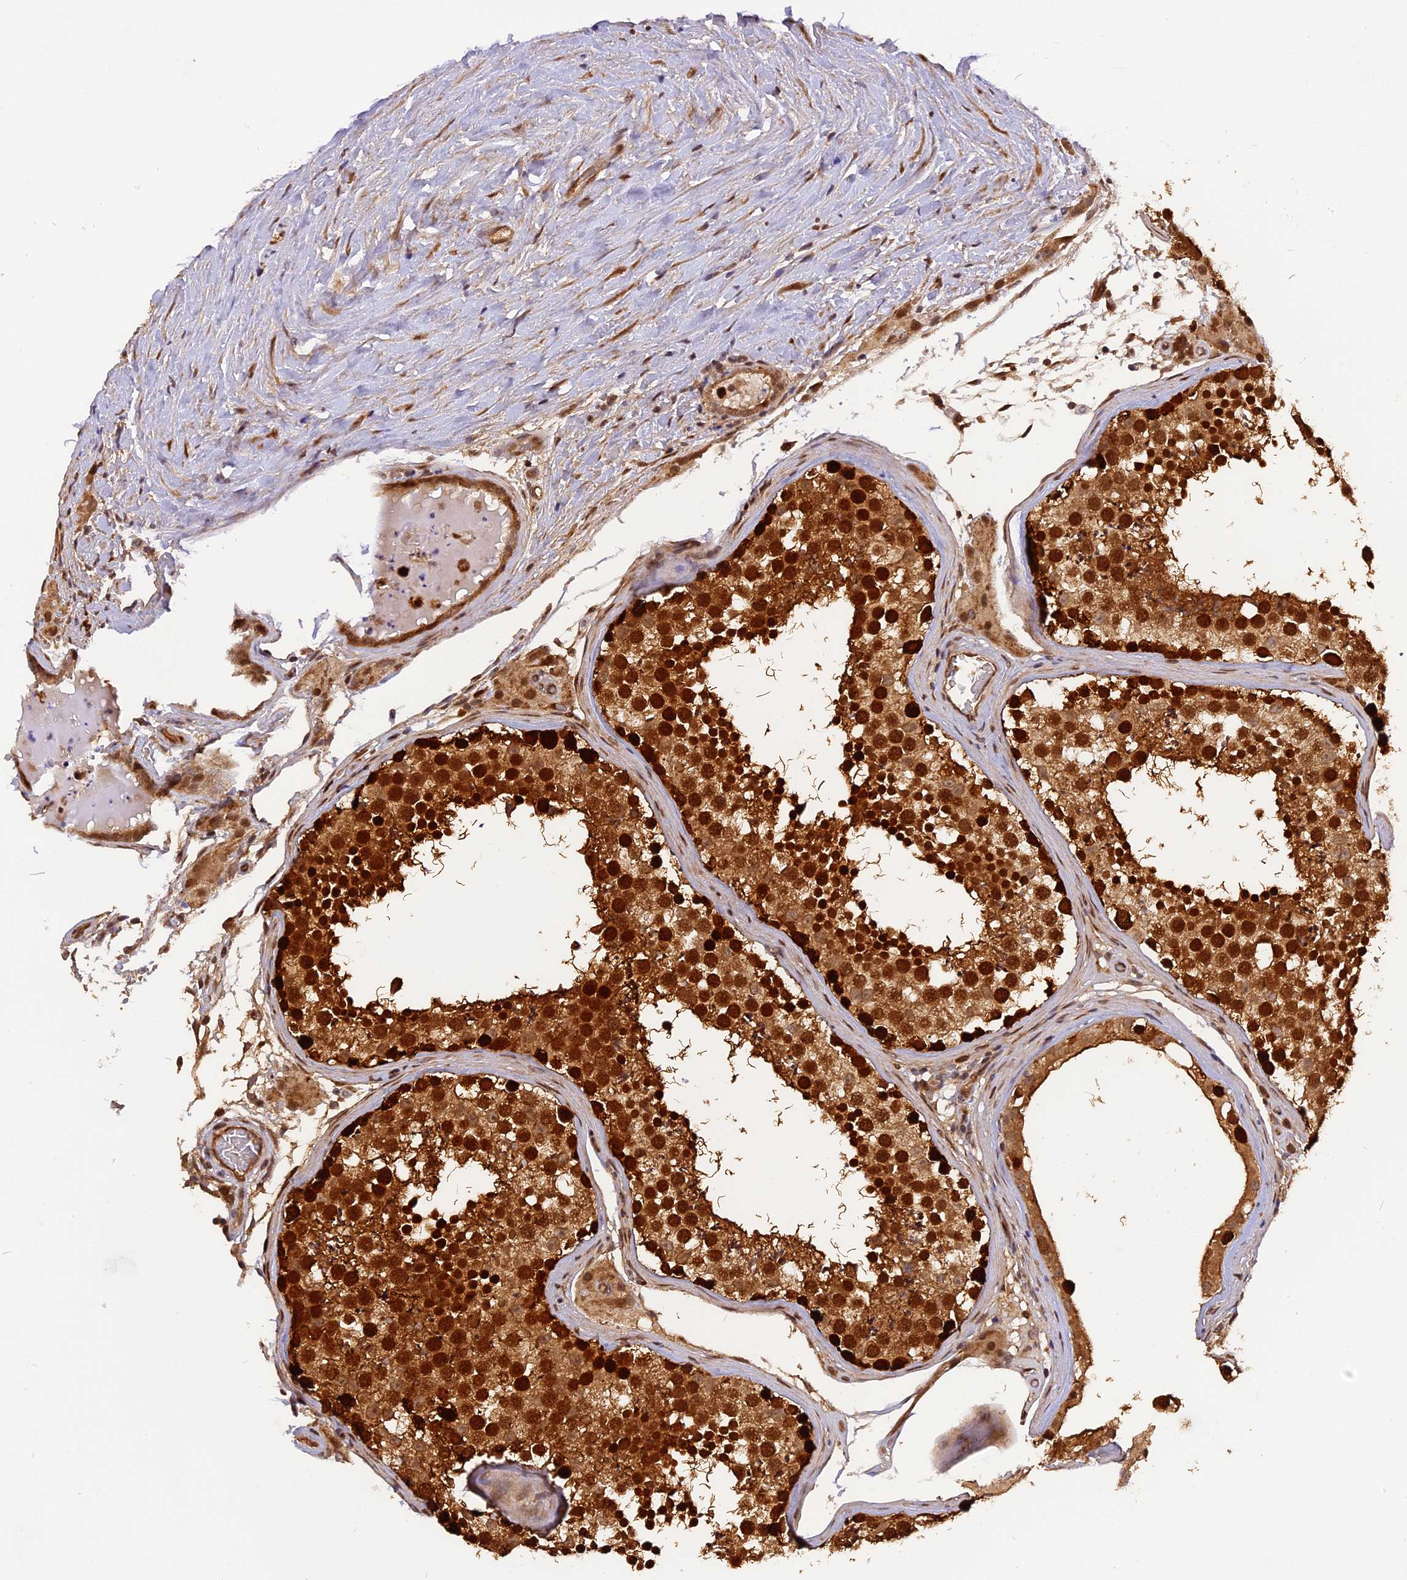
{"staining": {"intensity": "strong", "quantity": ">75%", "location": "cytoplasmic/membranous,nuclear"}, "tissue": "testis", "cell_type": "Cells in seminiferous ducts", "image_type": "normal", "snomed": [{"axis": "morphology", "description": "Normal tissue, NOS"}, {"axis": "topography", "description": "Testis"}], "caption": "The immunohistochemical stain shows strong cytoplasmic/membranous,nuclear positivity in cells in seminiferous ducts of benign testis.", "gene": "MICALL1", "patient": {"sex": "male", "age": 46}}